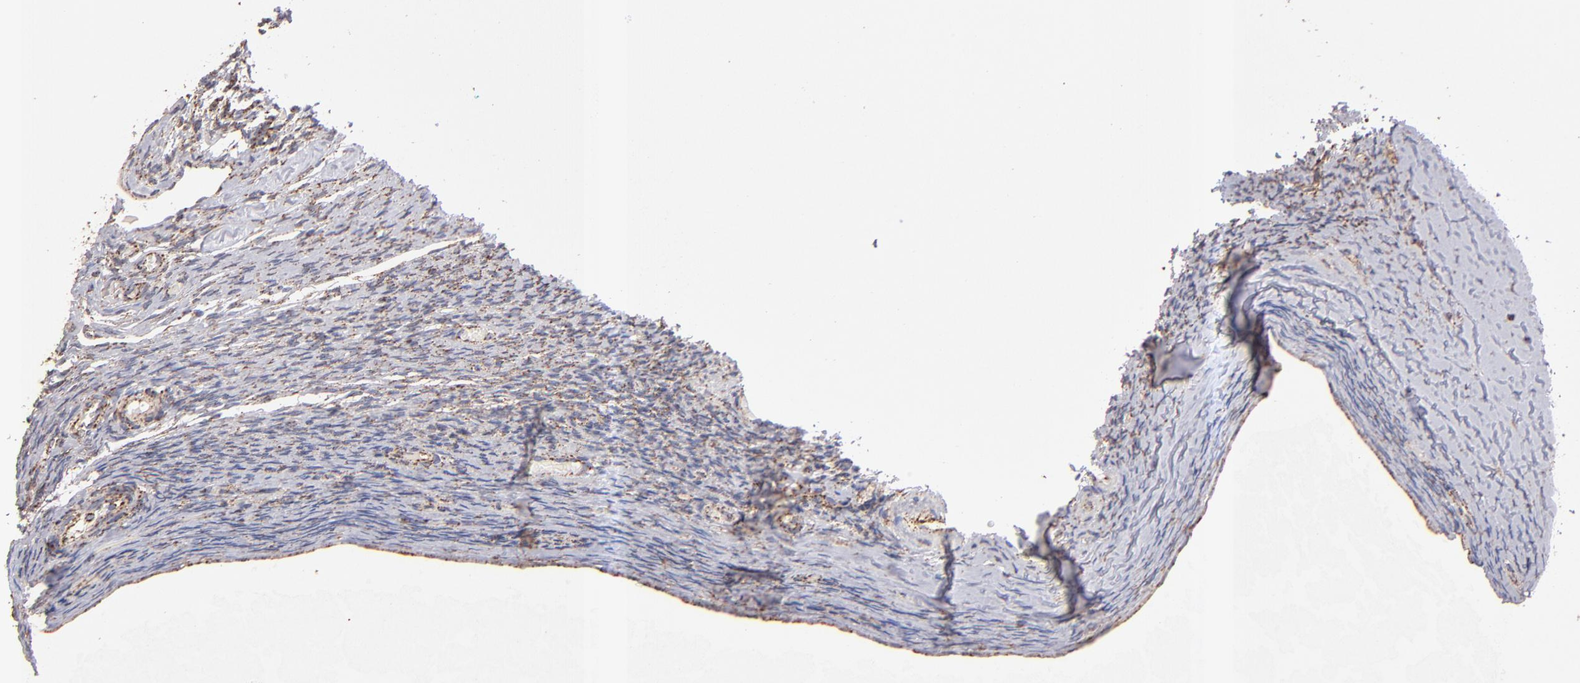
{"staining": {"intensity": "moderate", "quantity": ">75%", "location": "cytoplasmic/membranous"}, "tissue": "ovary", "cell_type": "Follicle cells", "image_type": "normal", "snomed": [{"axis": "morphology", "description": "Normal tissue, NOS"}, {"axis": "topography", "description": "Ovary"}], "caption": "Ovary stained with IHC demonstrates moderate cytoplasmic/membranous positivity in about >75% of follicle cells.", "gene": "DLST", "patient": {"sex": "female", "age": 60}}